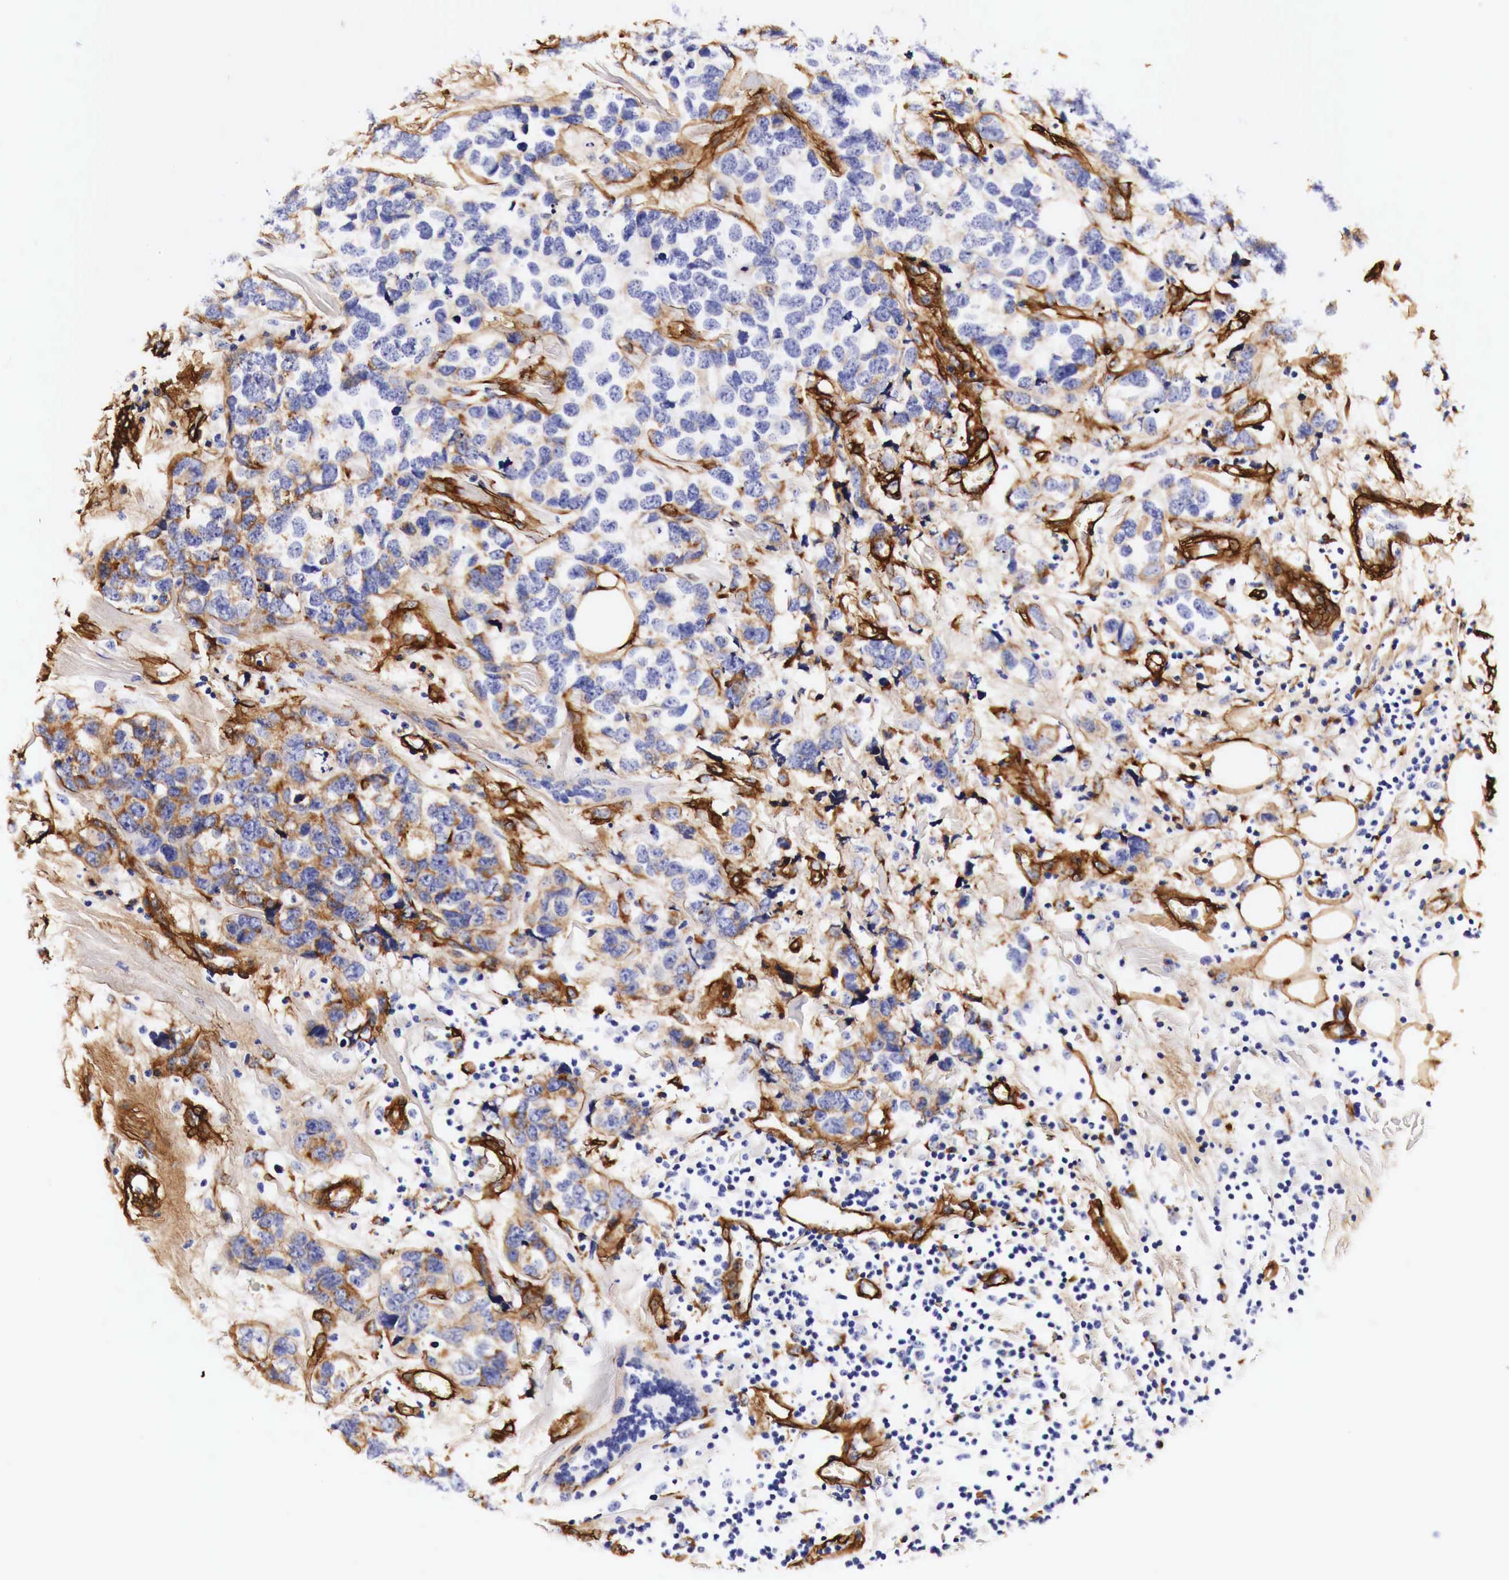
{"staining": {"intensity": "negative", "quantity": "none", "location": "none"}, "tissue": "breast cancer", "cell_type": "Tumor cells", "image_type": "cancer", "snomed": [{"axis": "morphology", "description": "Duct carcinoma"}, {"axis": "topography", "description": "Breast"}], "caption": "This is an IHC histopathology image of human breast cancer. There is no staining in tumor cells.", "gene": "LAMB2", "patient": {"sex": "female", "age": 91}}